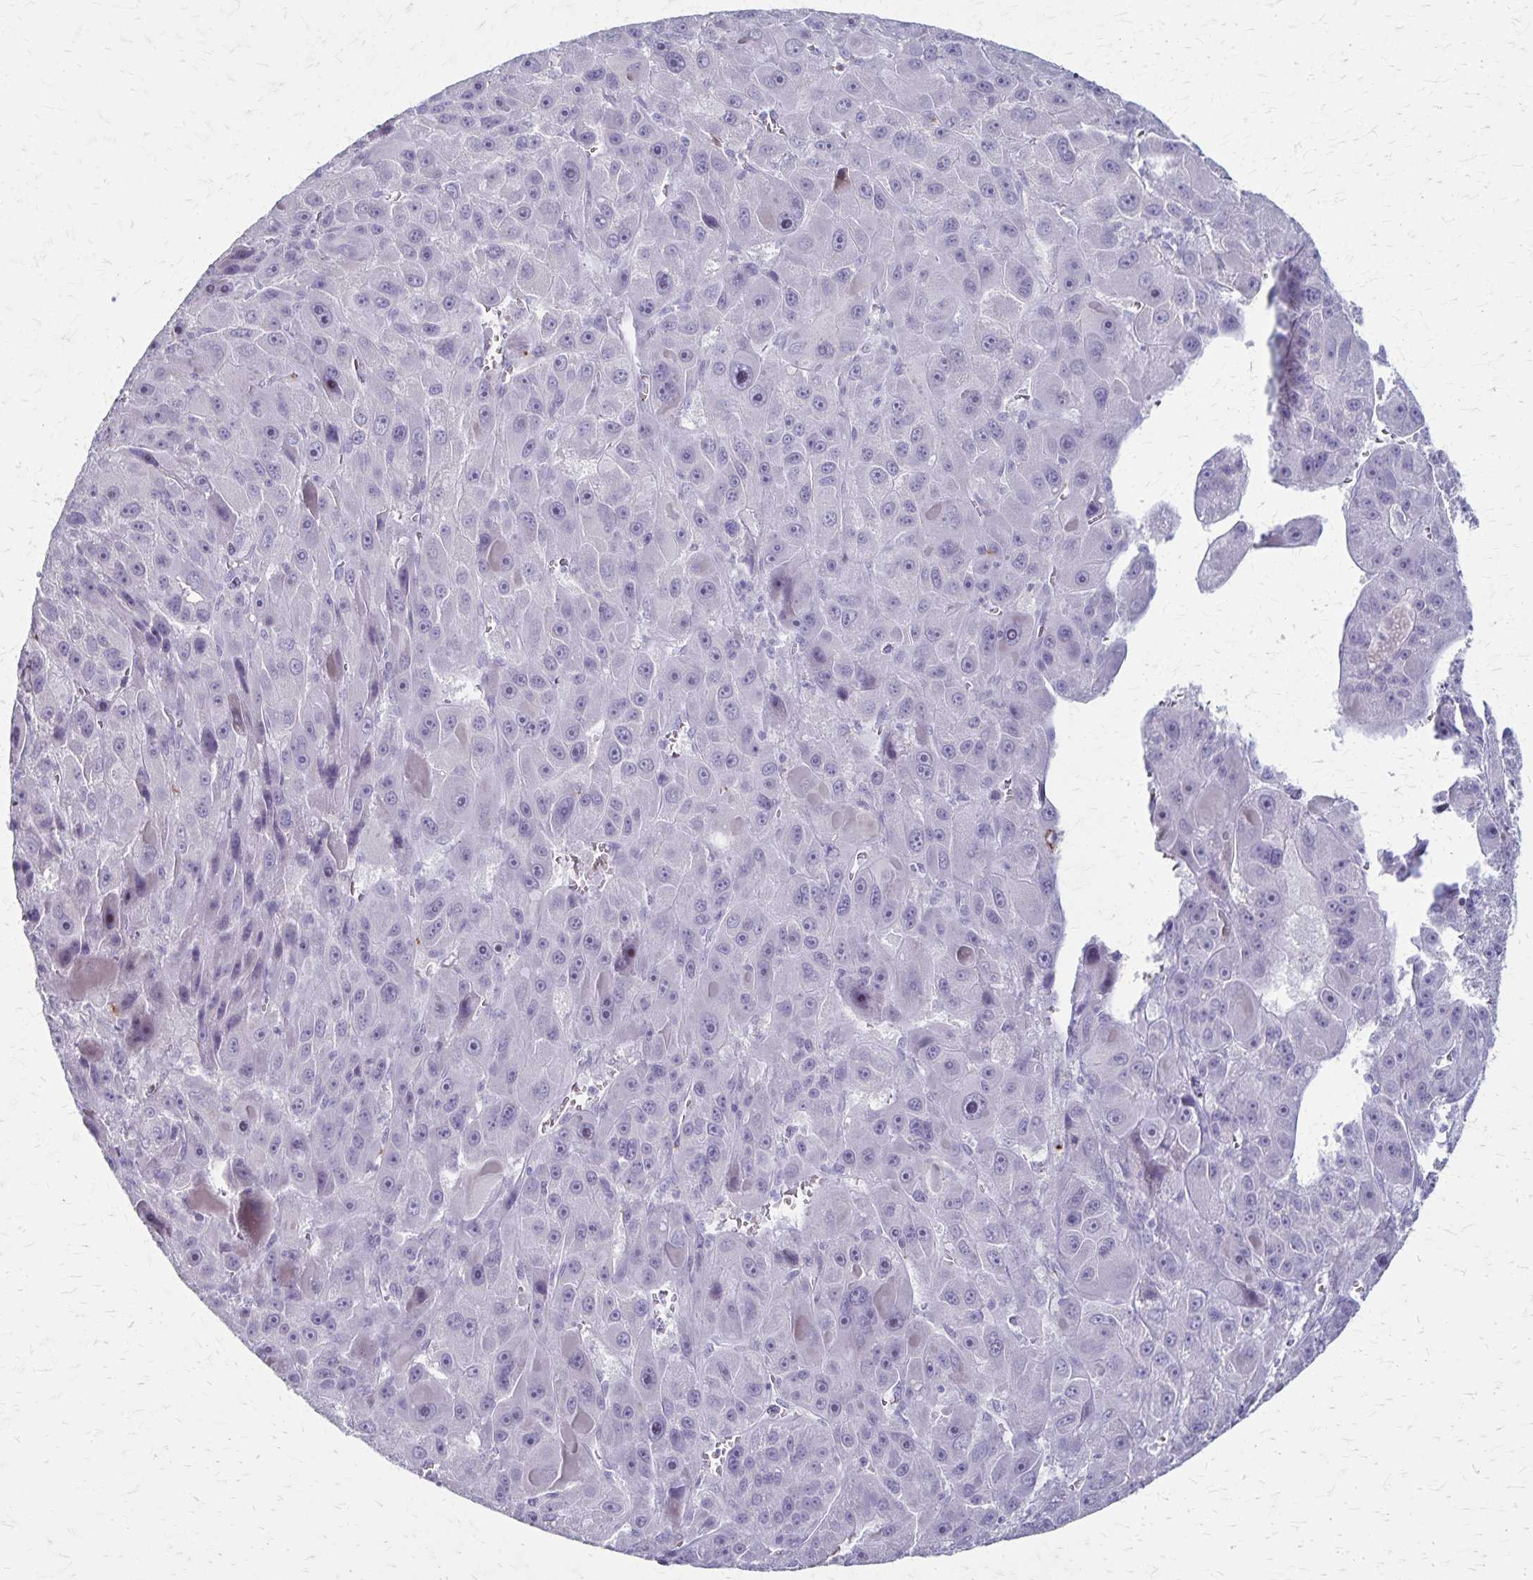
{"staining": {"intensity": "negative", "quantity": "none", "location": "none"}, "tissue": "liver cancer", "cell_type": "Tumor cells", "image_type": "cancer", "snomed": [{"axis": "morphology", "description": "Carcinoma, Hepatocellular, NOS"}, {"axis": "topography", "description": "Liver"}], "caption": "Tumor cells are negative for protein expression in human liver hepatocellular carcinoma.", "gene": "RASL10B", "patient": {"sex": "male", "age": 76}}